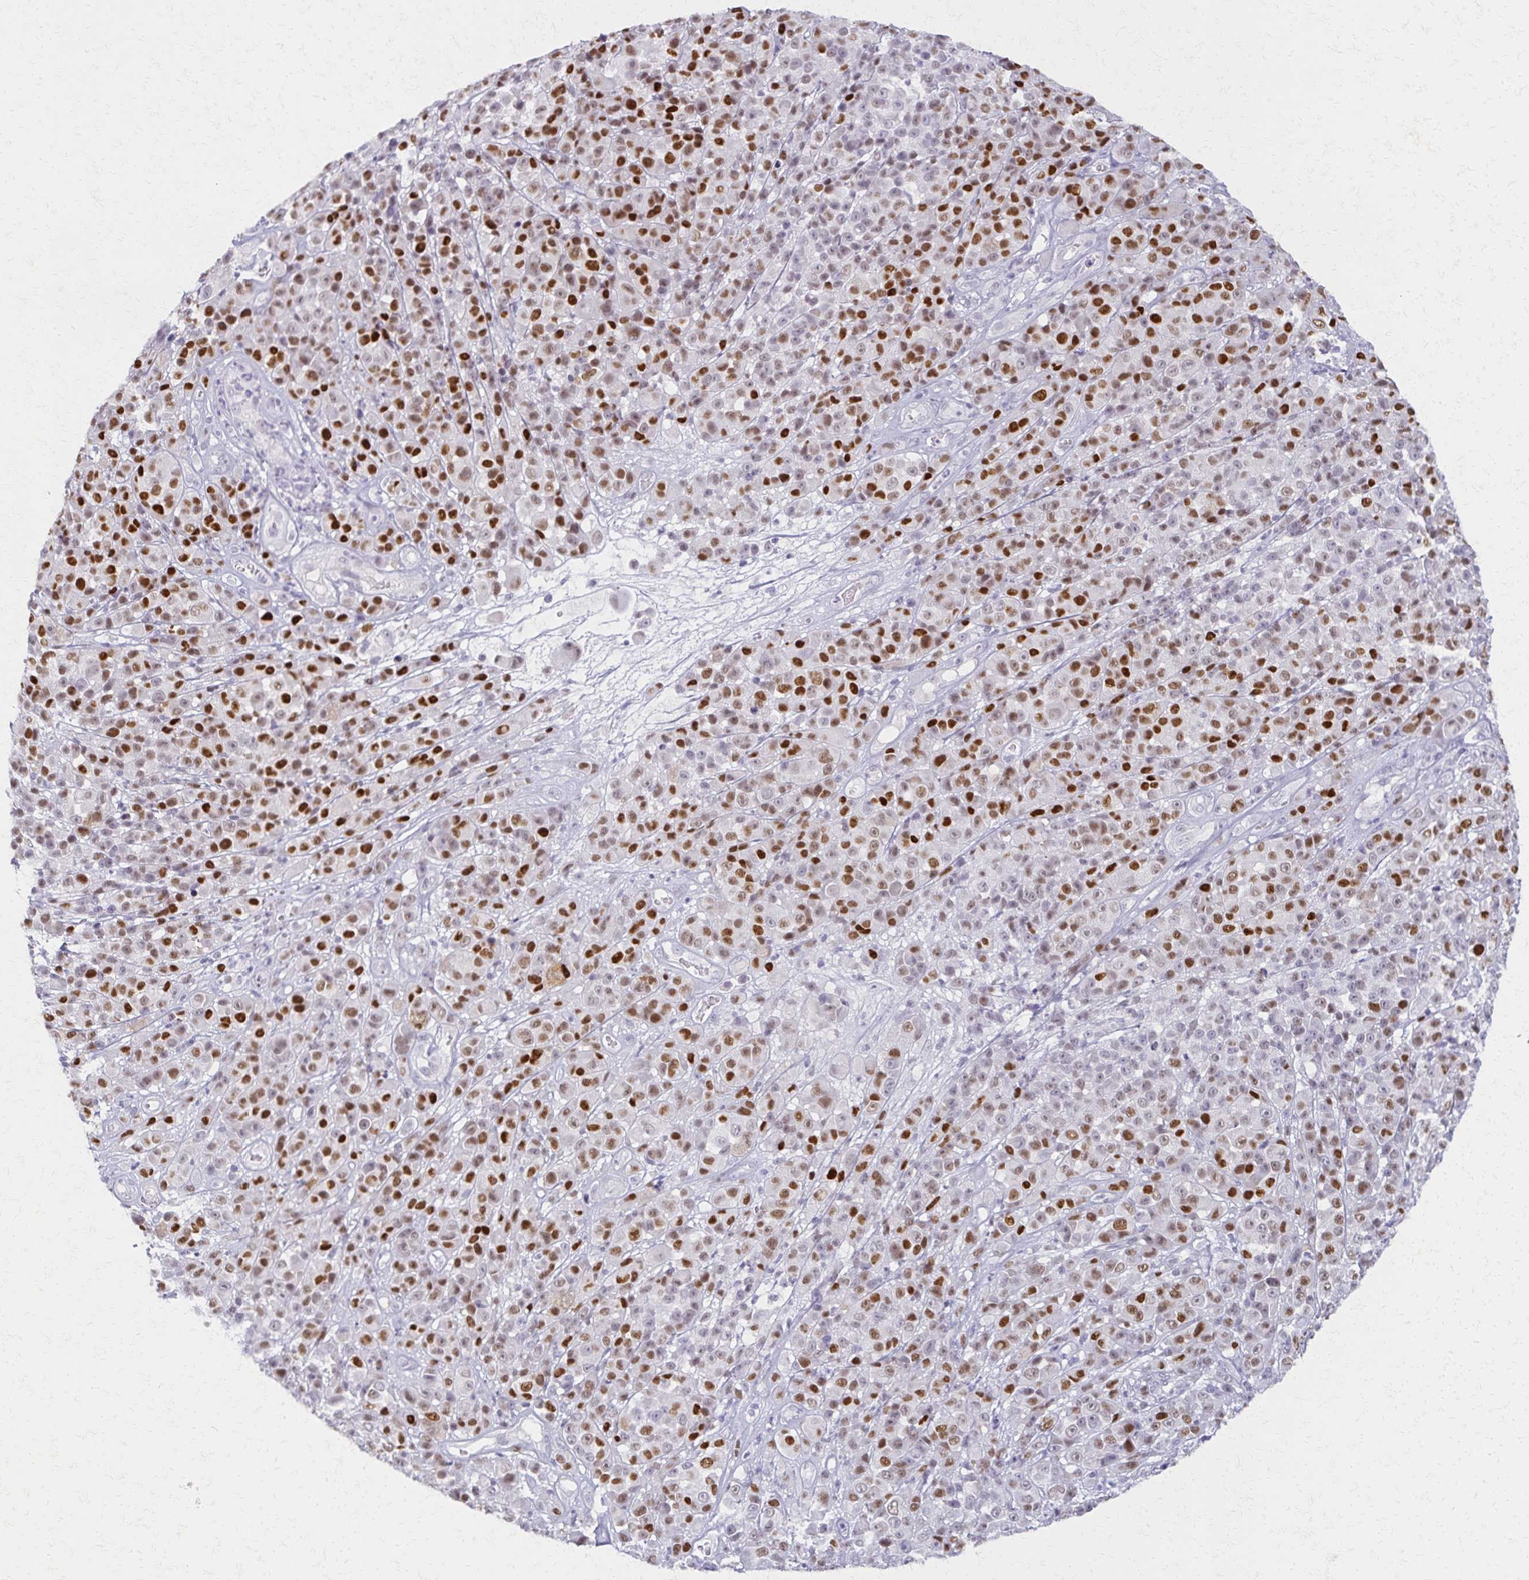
{"staining": {"intensity": "strong", "quantity": "25%-75%", "location": "nuclear"}, "tissue": "melanoma", "cell_type": "Tumor cells", "image_type": "cancer", "snomed": [{"axis": "morphology", "description": "Malignant melanoma, NOS"}, {"axis": "topography", "description": "Skin"}, {"axis": "topography", "description": "Skin of back"}], "caption": "This is a photomicrograph of immunohistochemistry (IHC) staining of malignant melanoma, which shows strong expression in the nuclear of tumor cells.", "gene": "MORC4", "patient": {"sex": "male", "age": 91}}